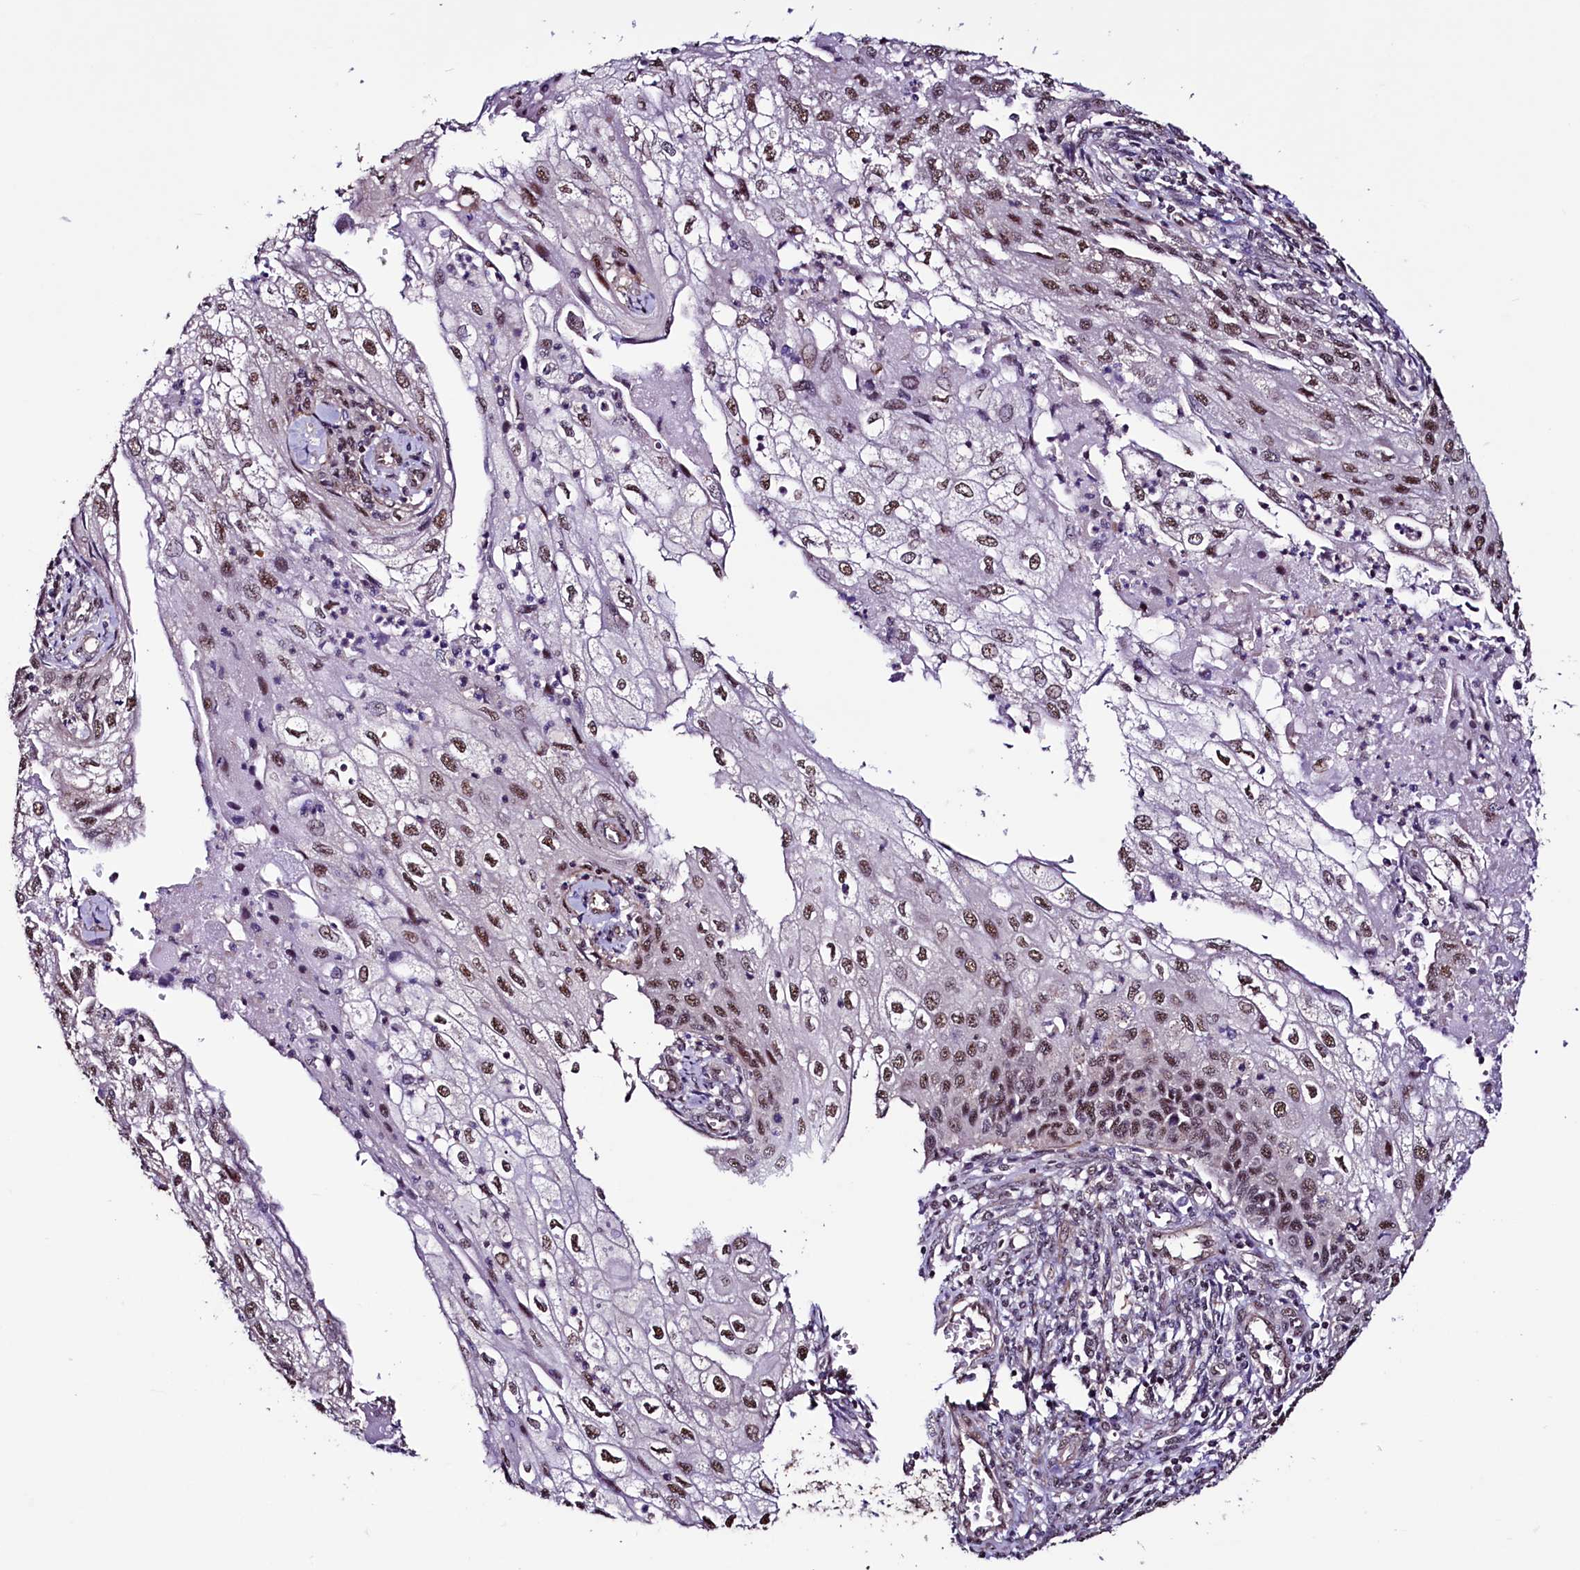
{"staining": {"intensity": "moderate", "quantity": ">75%", "location": "nuclear"}, "tissue": "cervical cancer", "cell_type": "Tumor cells", "image_type": "cancer", "snomed": [{"axis": "morphology", "description": "Squamous cell carcinoma, NOS"}, {"axis": "topography", "description": "Cervix"}], "caption": "DAB (3,3'-diaminobenzidine) immunohistochemical staining of human cervical cancer (squamous cell carcinoma) reveals moderate nuclear protein staining in about >75% of tumor cells.", "gene": "SFSWAP", "patient": {"sex": "female", "age": 67}}